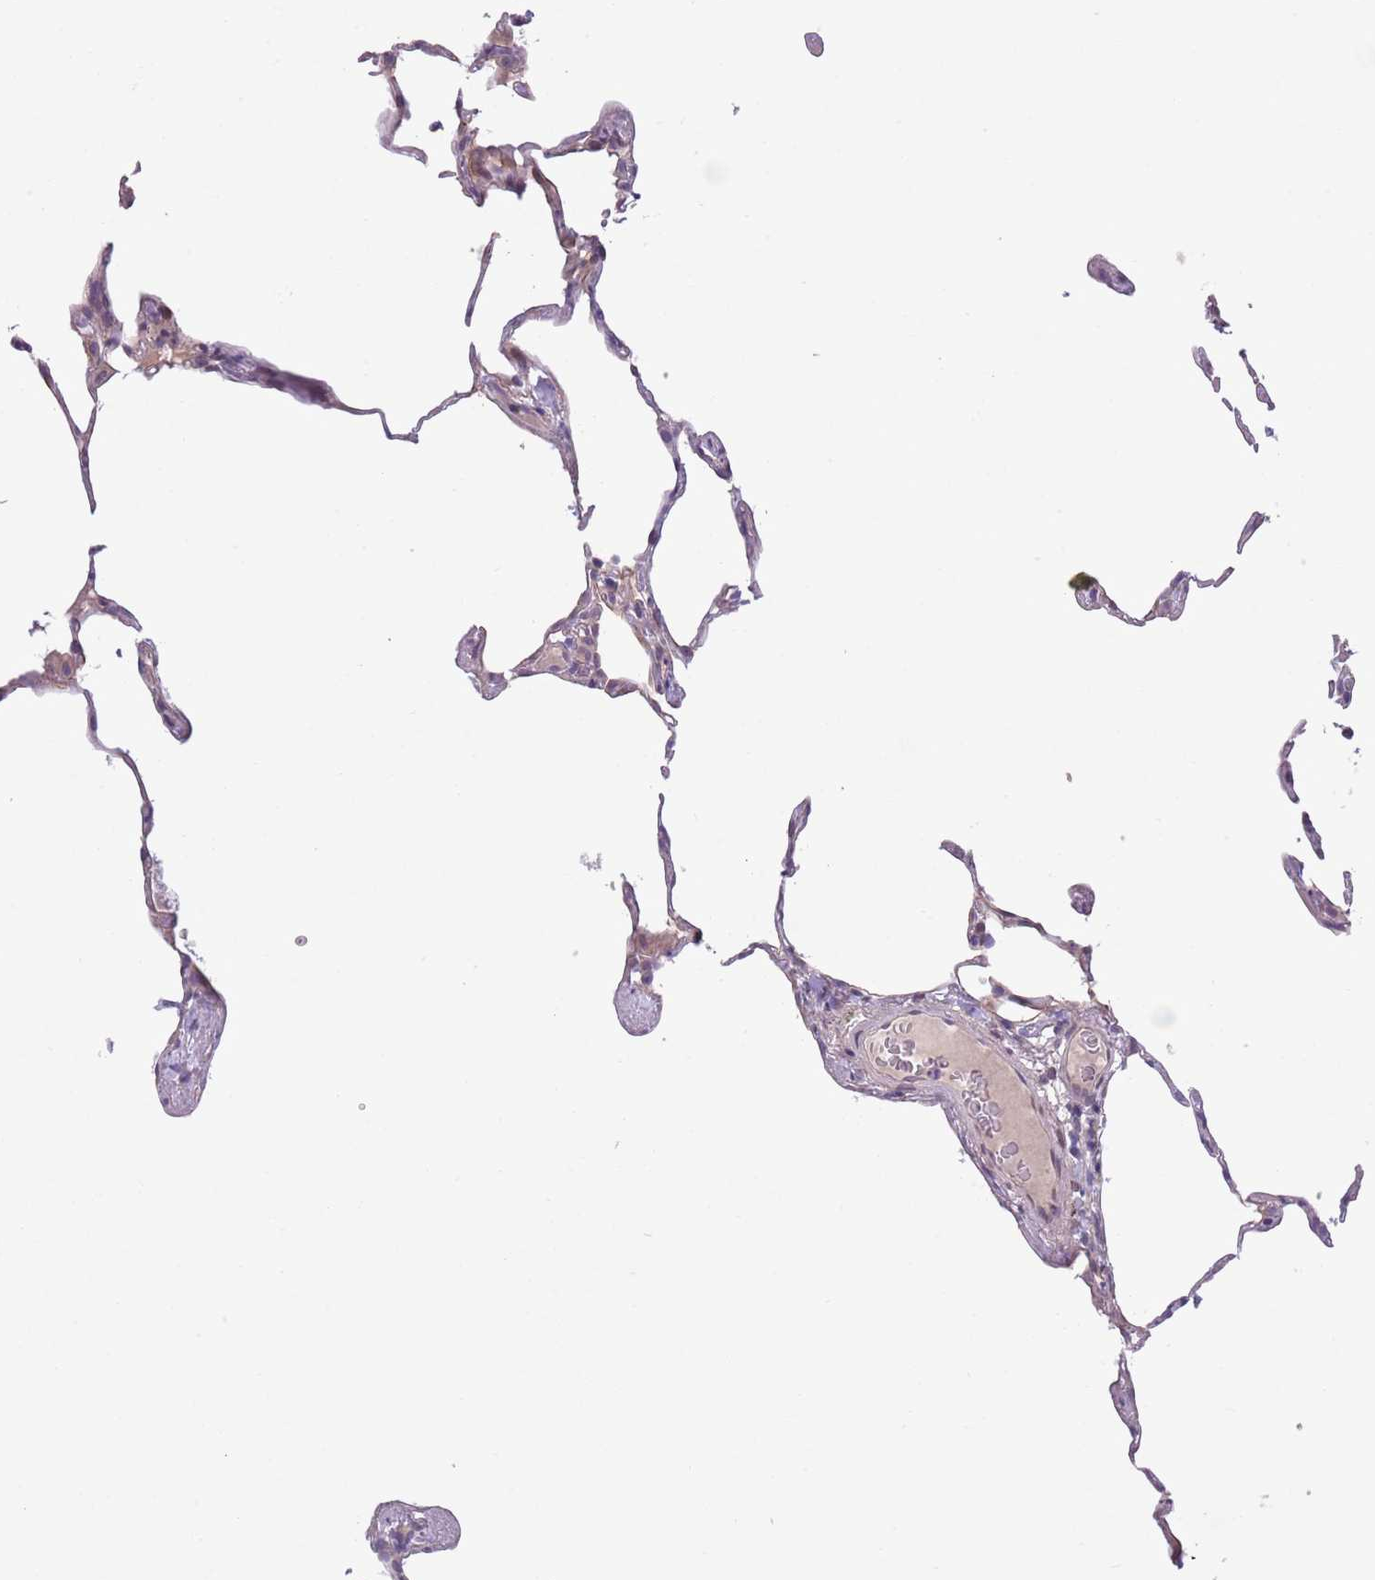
{"staining": {"intensity": "negative", "quantity": "none", "location": "none"}, "tissue": "lung", "cell_type": "Alveolar cells", "image_type": "normal", "snomed": [{"axis": "morphology", "description": "Normal tissue, NOS"}, {"axis": "topography", "description": "Lung"}], "caption": "Image shows no protein positivity in alveolar cells of unremarkable lung. (Stains: DAB immunohistochemistry with hematoxylin counter stain, Microscopy: brightfield microscopy at high magnification).", "gene": "CCND2", "patient": {"sex": "female", "age": 57}}